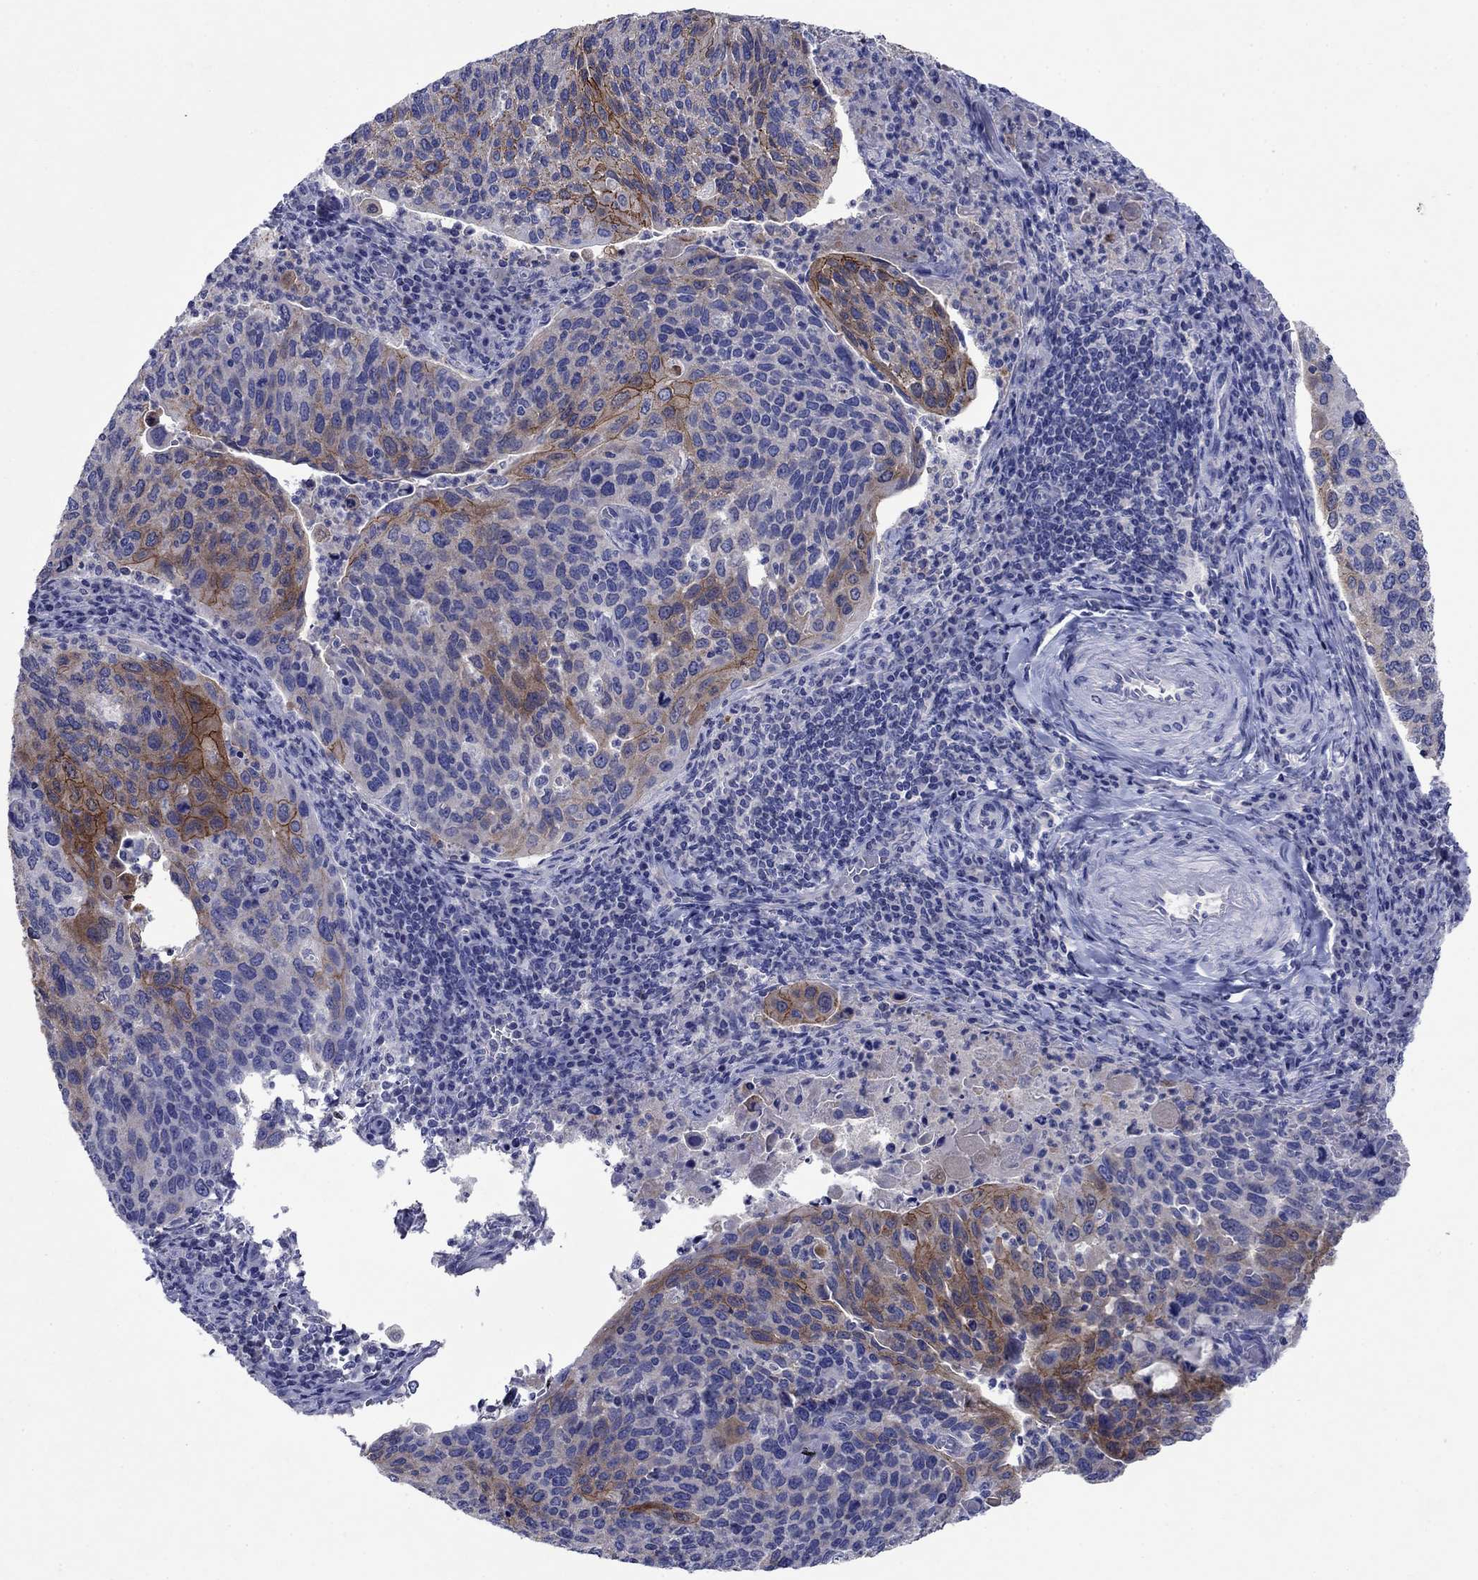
{"staining": {"intensity": "strong", "quantity": "<25%", "location": "cytoplasmic/membranous"}, "tissue": "cervical cancer", "cell_type": "Tumor cells", "image_type": "cancer", "snomed": [{"axis": "morphology", "description": "Squamous cell carcinoma, NOS"}, {"axis": "topography", "description": "Cervix"}], "caption": "Brown immunohistochemical staining in human cervical squamous cell carcinoma displays strong cytoplasmic/membranous staining in approximately <25% of tumor cells.", "gene": "SULT2B1", "patient": {"sex": "female", "age": 54}}